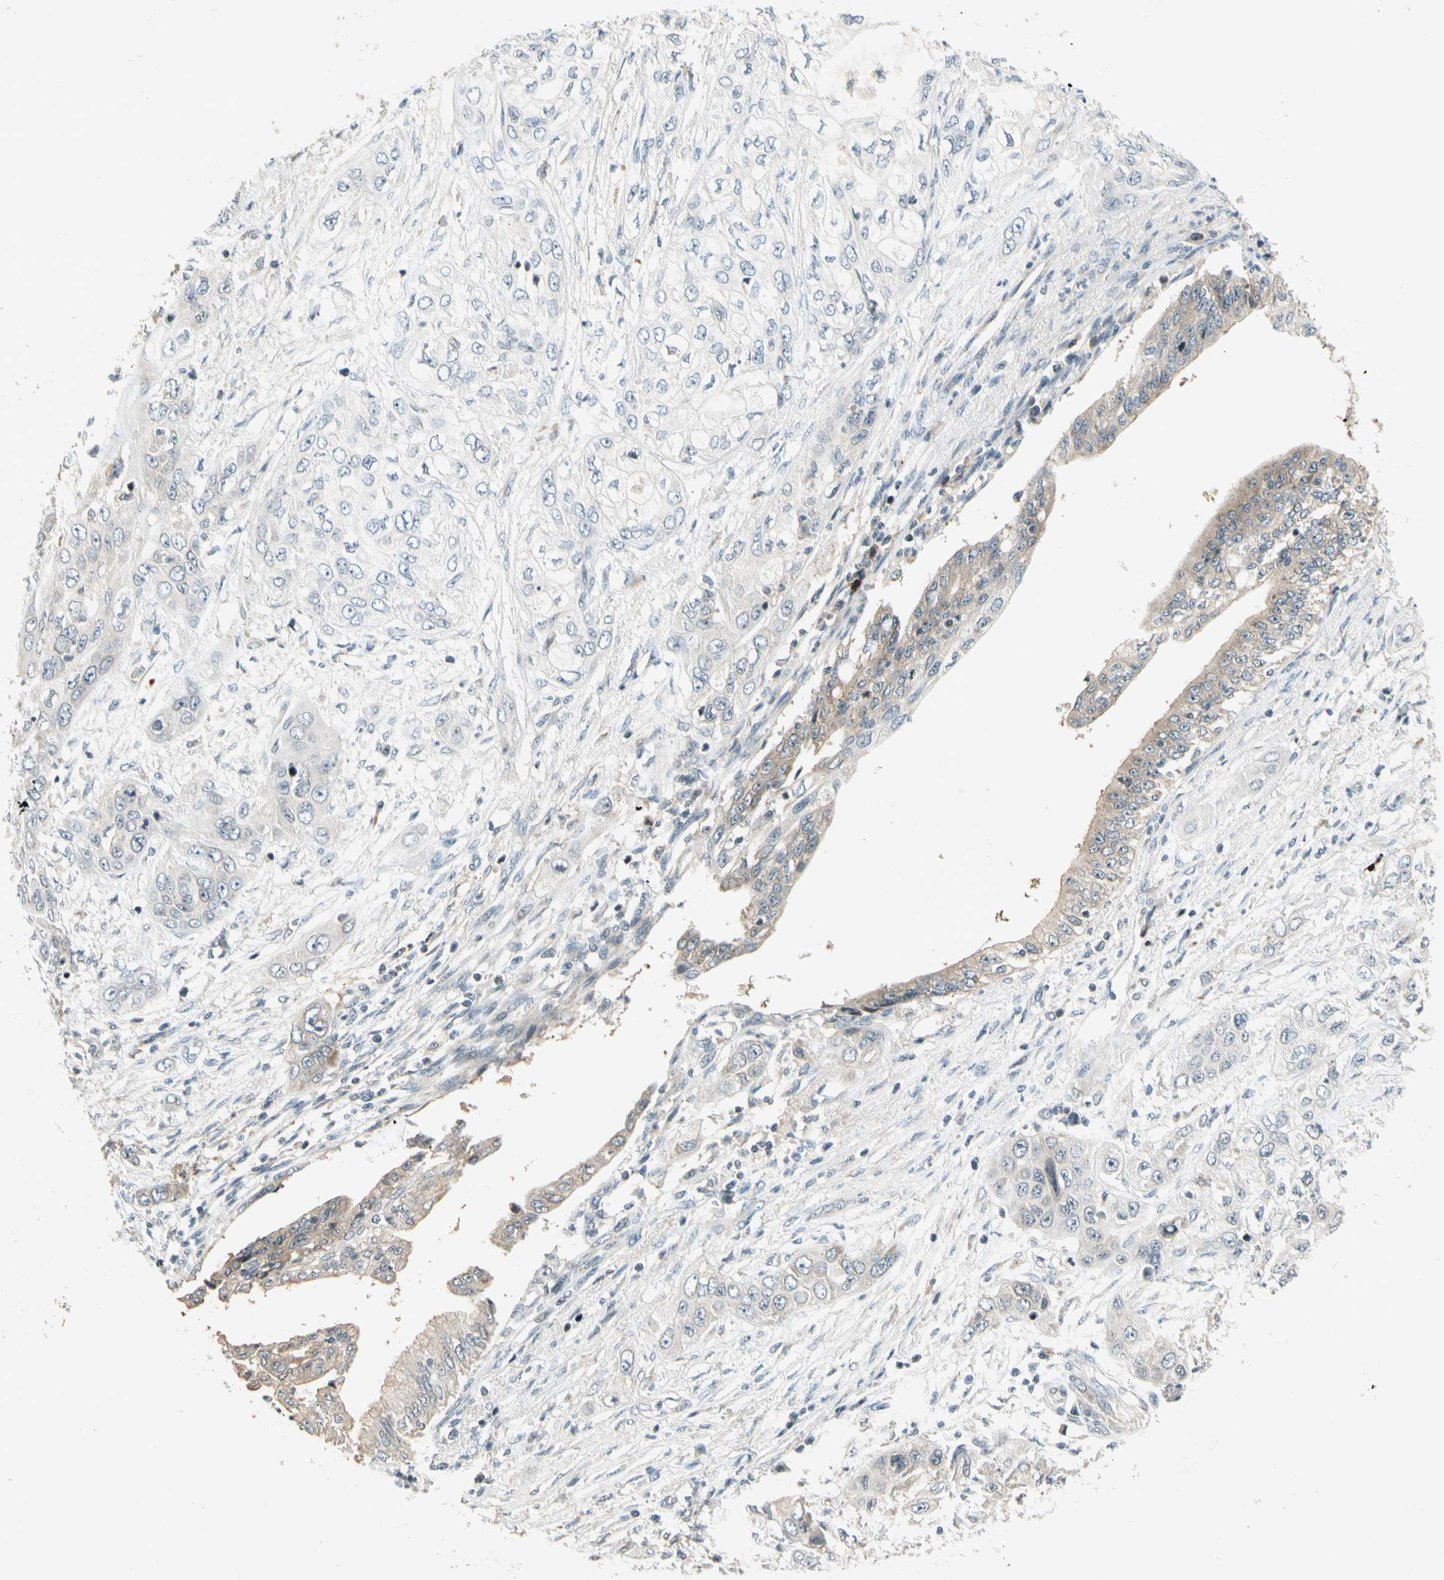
{"staining": {"intensity": "weak", "quantity": ">75%", "location": "cytoplasmic/membranous"}, "tissue": "pancreatic cancer", "cell_type": "Tumor cells", "image_type": "cancer", "snomed": [{"axis": "morphology", "description": "Adenocarcinoma, NOS"}, {"axis": "topography", "description": "Pancreas"}], "caption": "A brown stain labels weak cytoplasmic/membranous expression of a protein in human pancreatic cancer (adenocarcinoma) tumor cells. The protein of interest is shown in brown color, while the nuclei are stained blue.", "gene": "ETF1", "patient": {"sex": "female", "age": 70}}